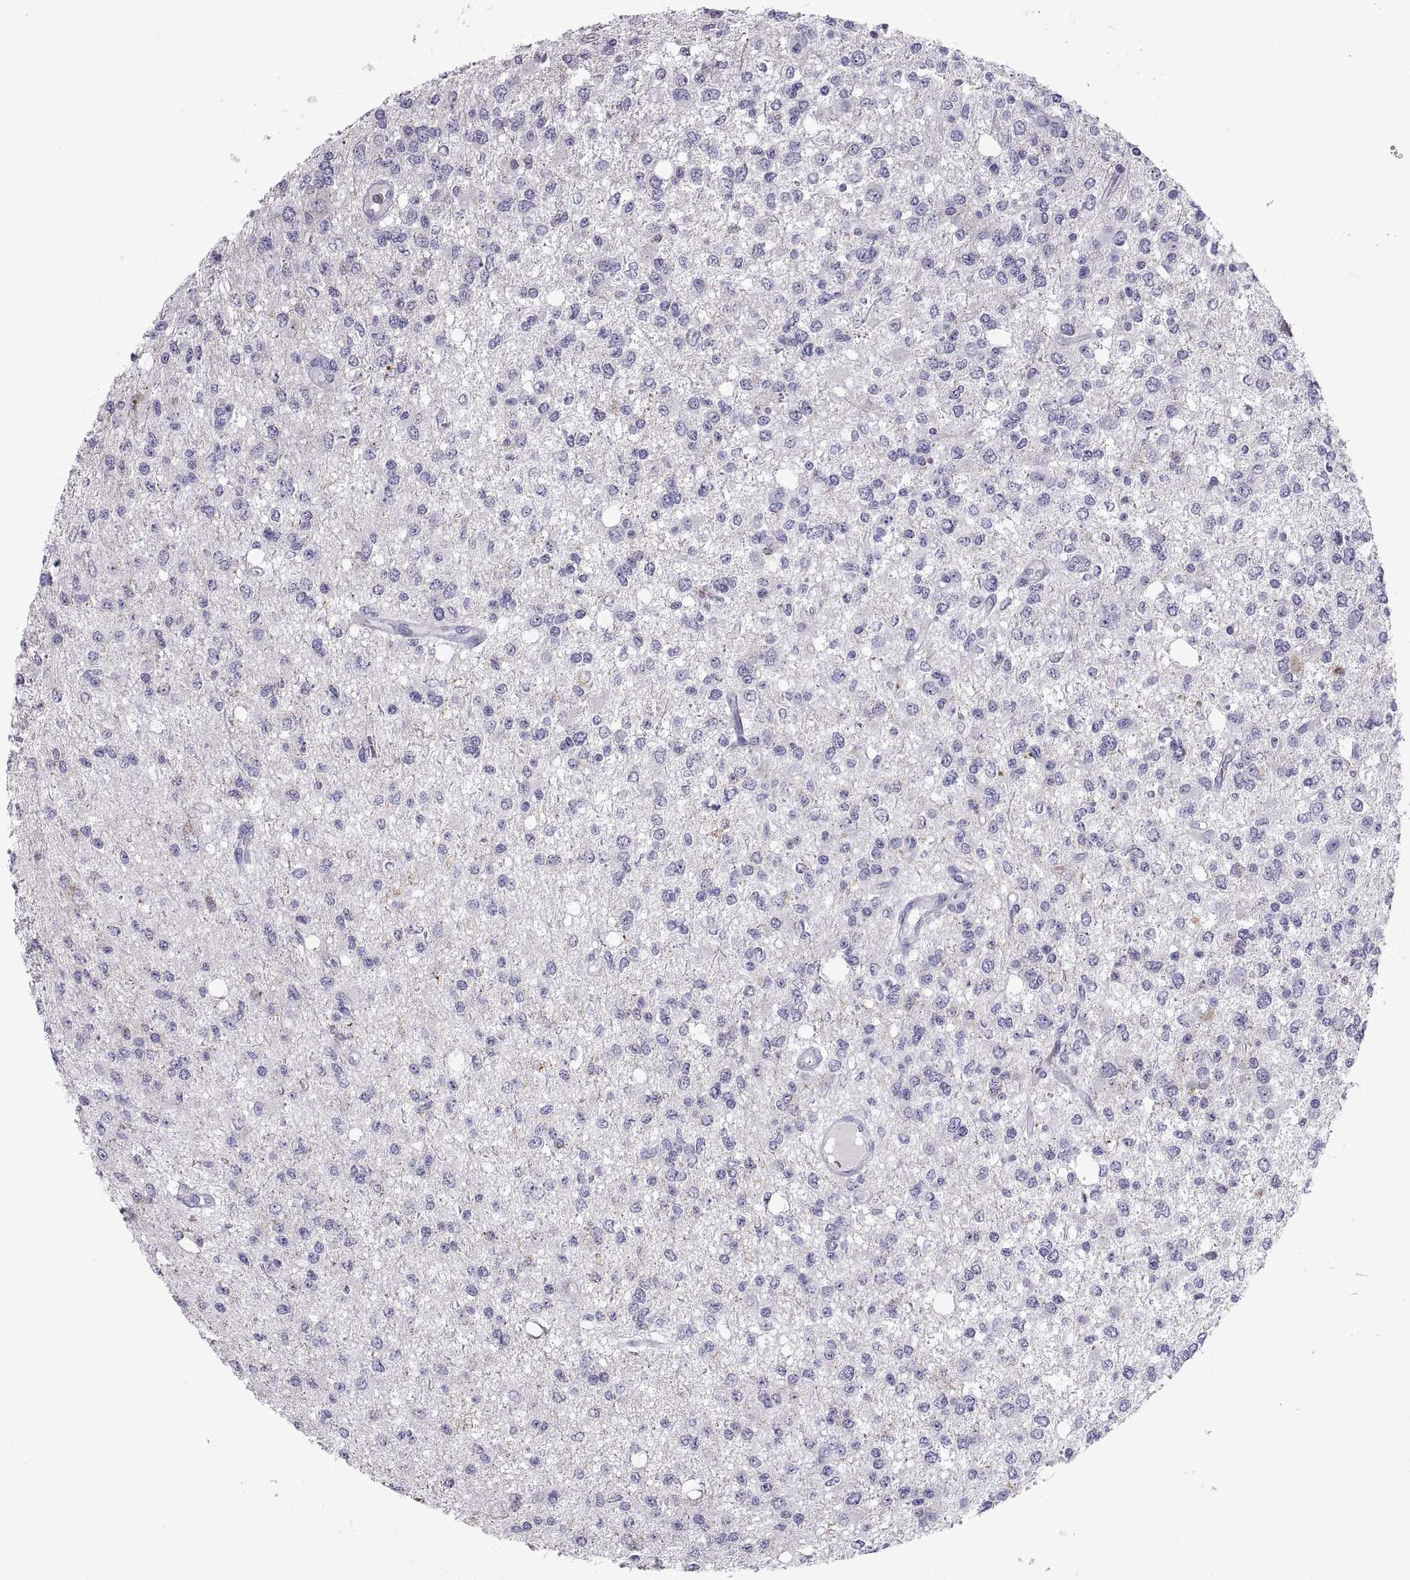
{"staining": {"intensity": "negative", "quantity": "none", "location": "none"}, "tissue": "glioma", "cell_type": "Tumor cells", "image_type": "cancer", "snomed": [{"axis": "morphology", "description": "Glioma, malignant, Low grade"}, {"axis": "topography", "description": "Brain"}], "caption": "A high-resolution image shows immunohistochemistry (IHC) staining of glioma, which shows no significant staining in tumor cells.", "gene": "PCSK1N", "patient": {"sex": "male", "age": 67}}